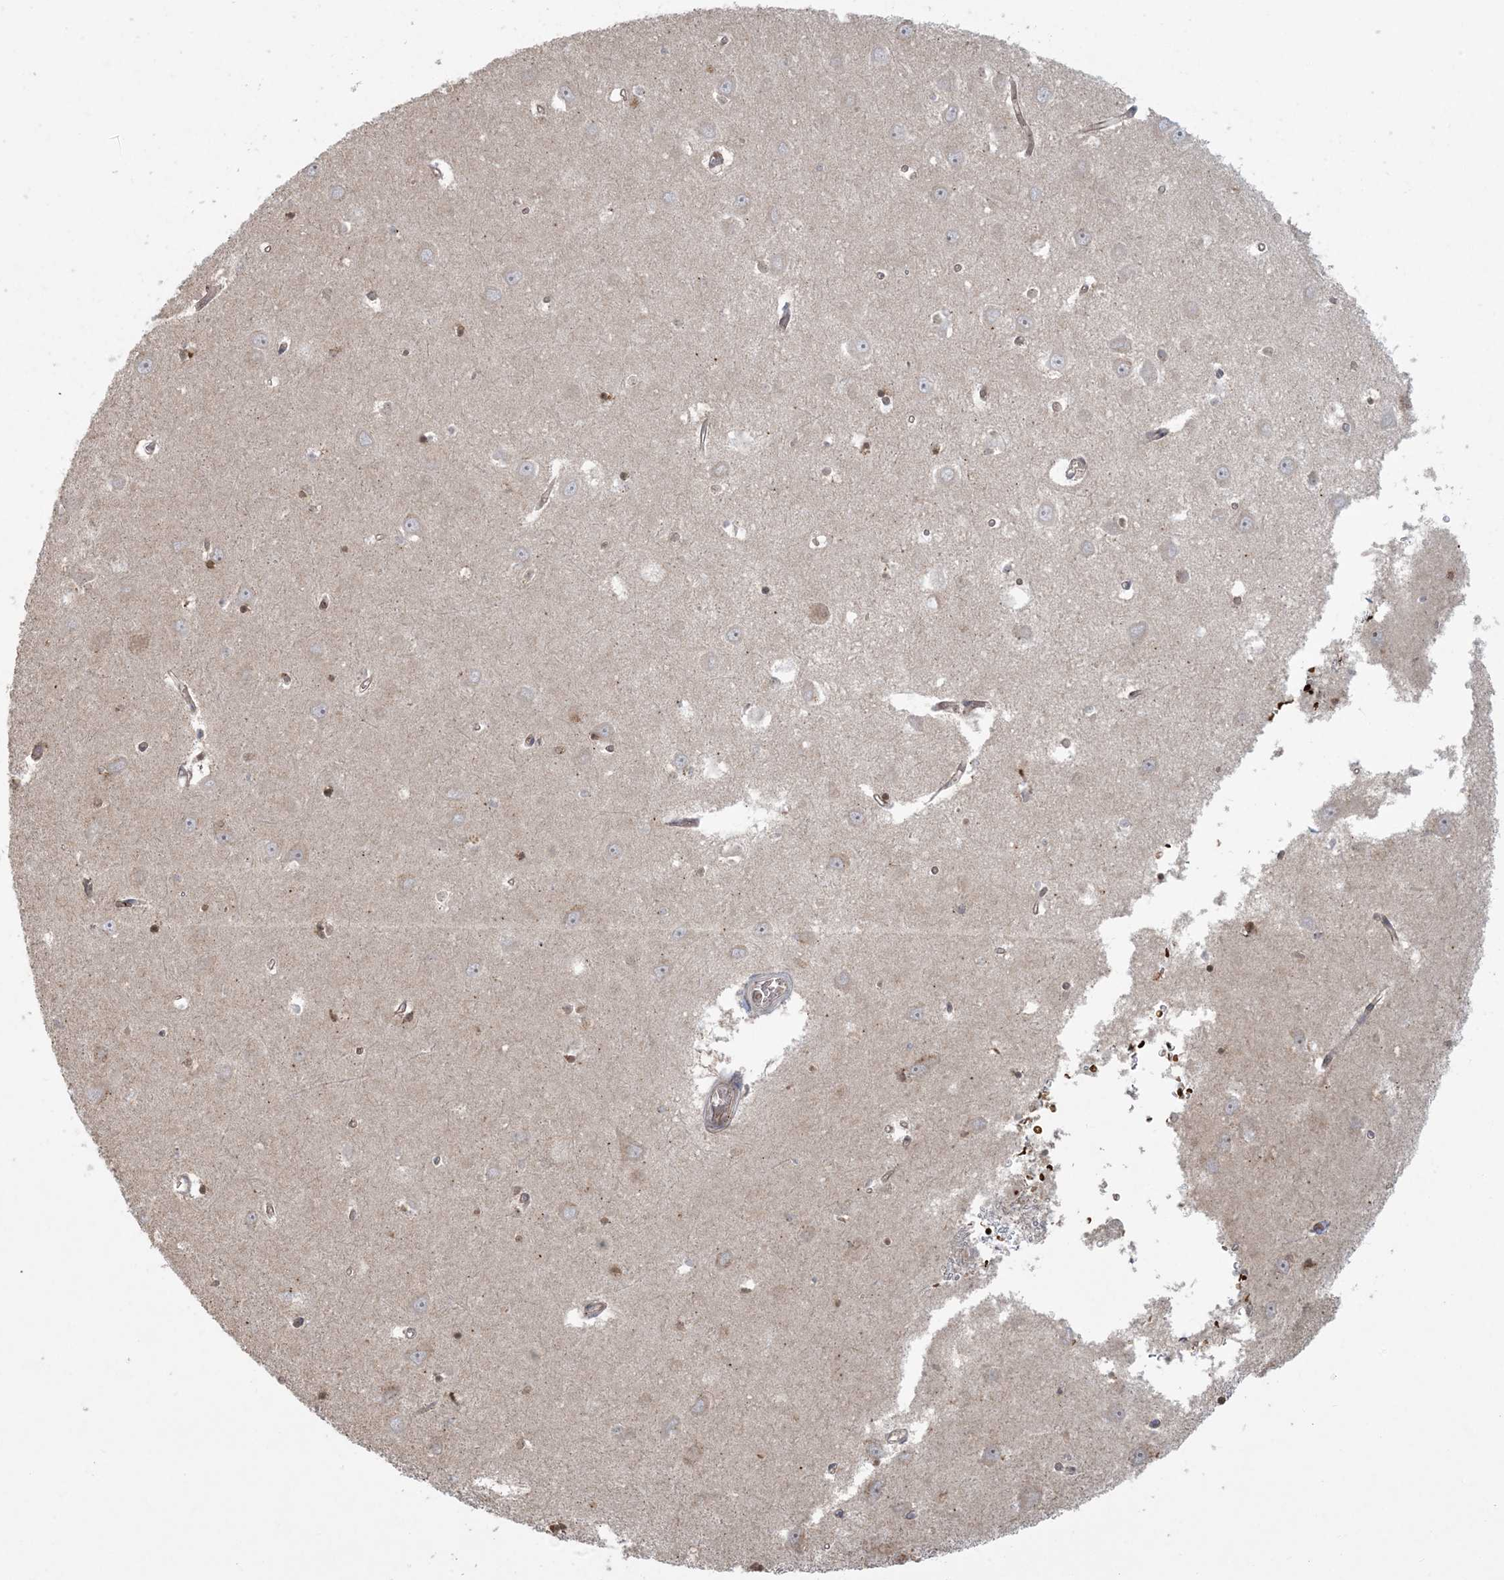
{"staining": {"intensity": "moderate", "quantity": "25%-75%", "location": "nuclear"}, "tissue": "hippocampus", "cell_type": "Glial cells", "image_type": "normal", "snomed": [{"axis": "morphology", "description": "Normal tissue, NOS"}, {"axis": "topography", "description": "Hippocampus"}], "caption": "IHC histopathology image of benign human hippocampus stained for a protein (brown), which displays medium levels of moderate nuclear expression in about 25%-75% of glial cells.", "gene": "ABCF3", "patient": {"sex": "male", "age": 70}}